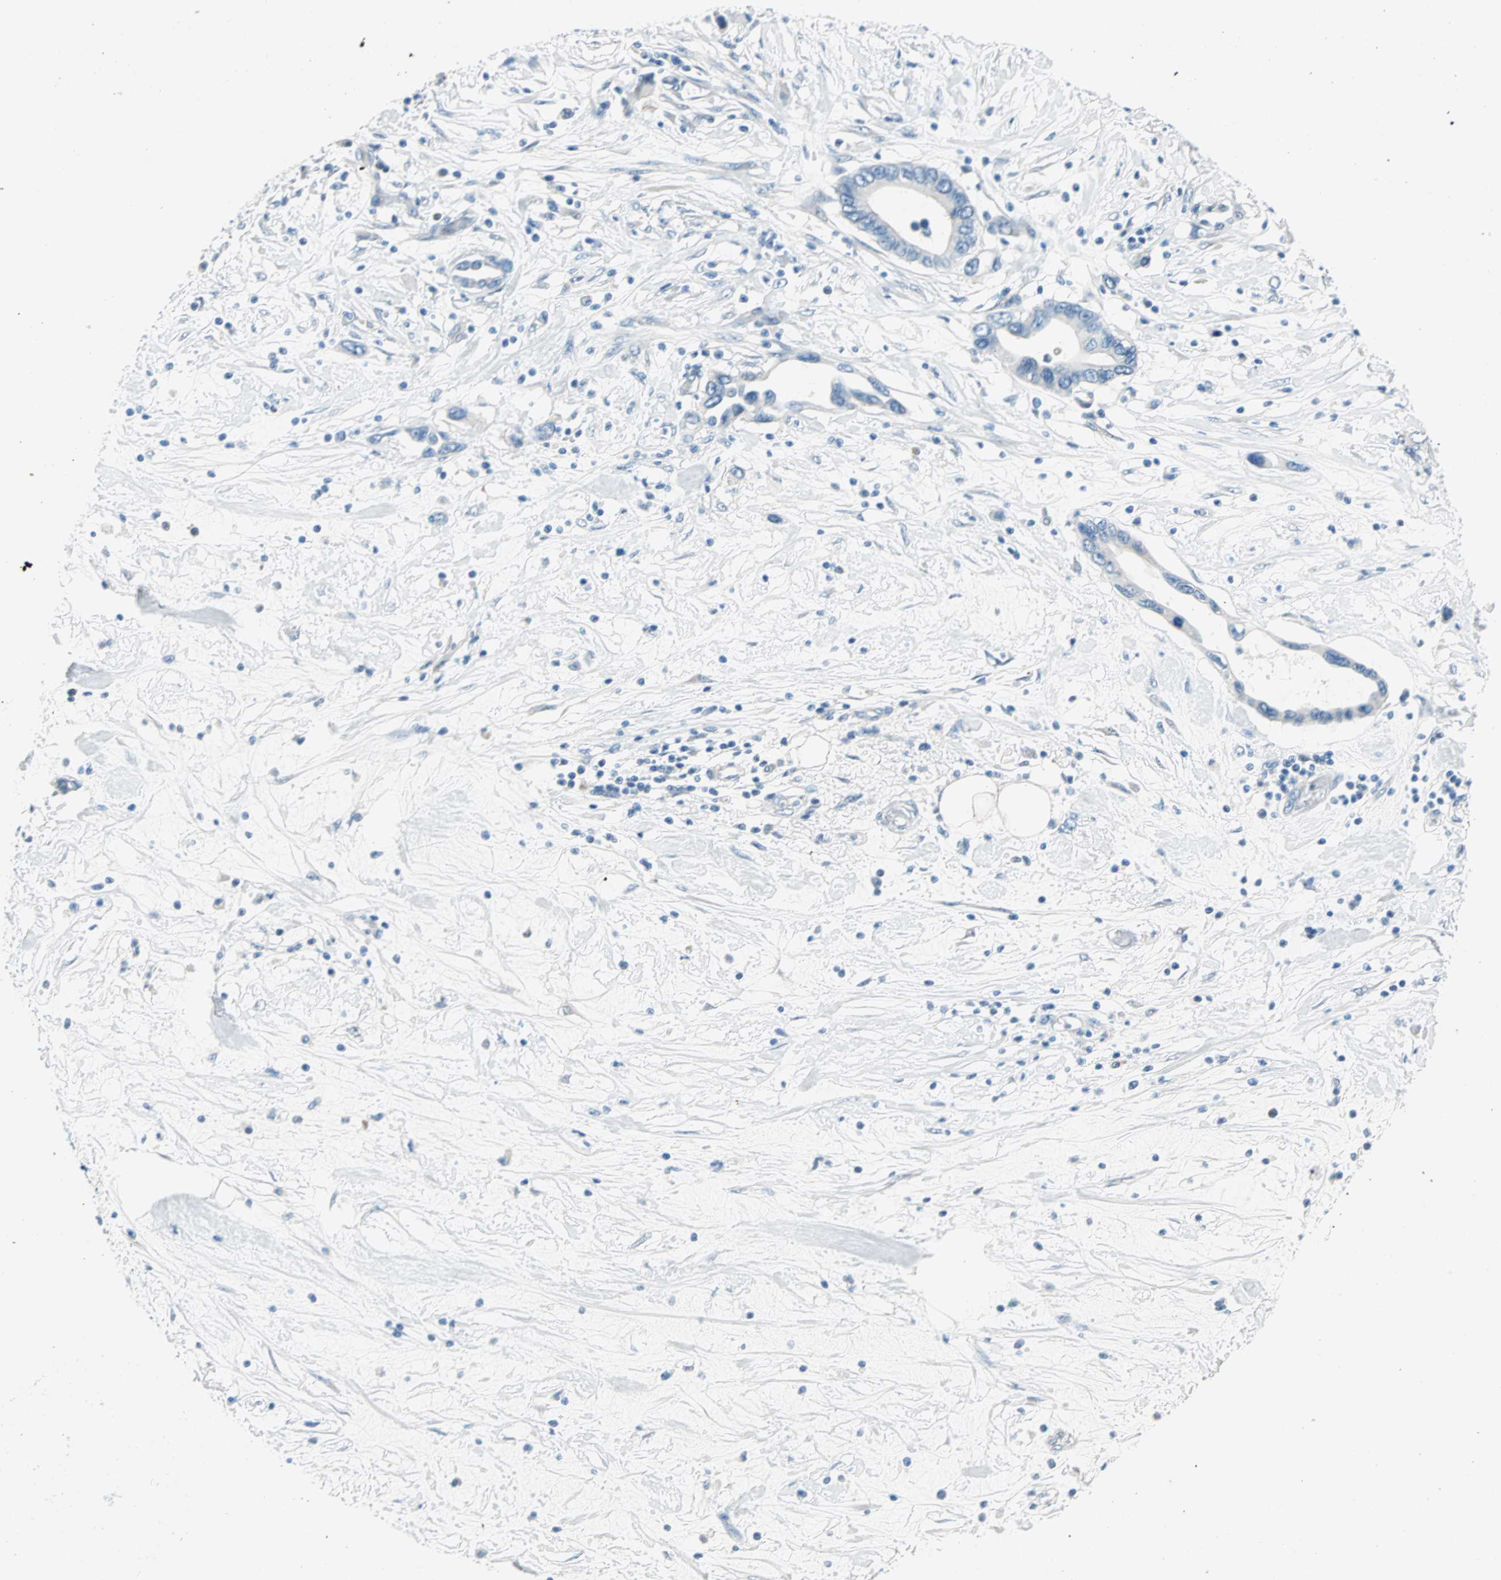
{"staining": {"intensity": "negative", "quantity": "none", "location": "none"}, "tissue": "pancreatic cancer", "cell_type": "Tumor cells", "image_type": "cancer", "snomed": [{"axis": "morphology", "description": "Adenocarcinoma, NOS"}, {"axis": "topography", "description": "Pancreas"}], "caption": "Adenocarcinoma (pancreatic) was stained to show a protein in brown. There is no significant expression in tumor cells.", "gene": "TMEM163", "patient": {"sex": "female", "age": 57}}